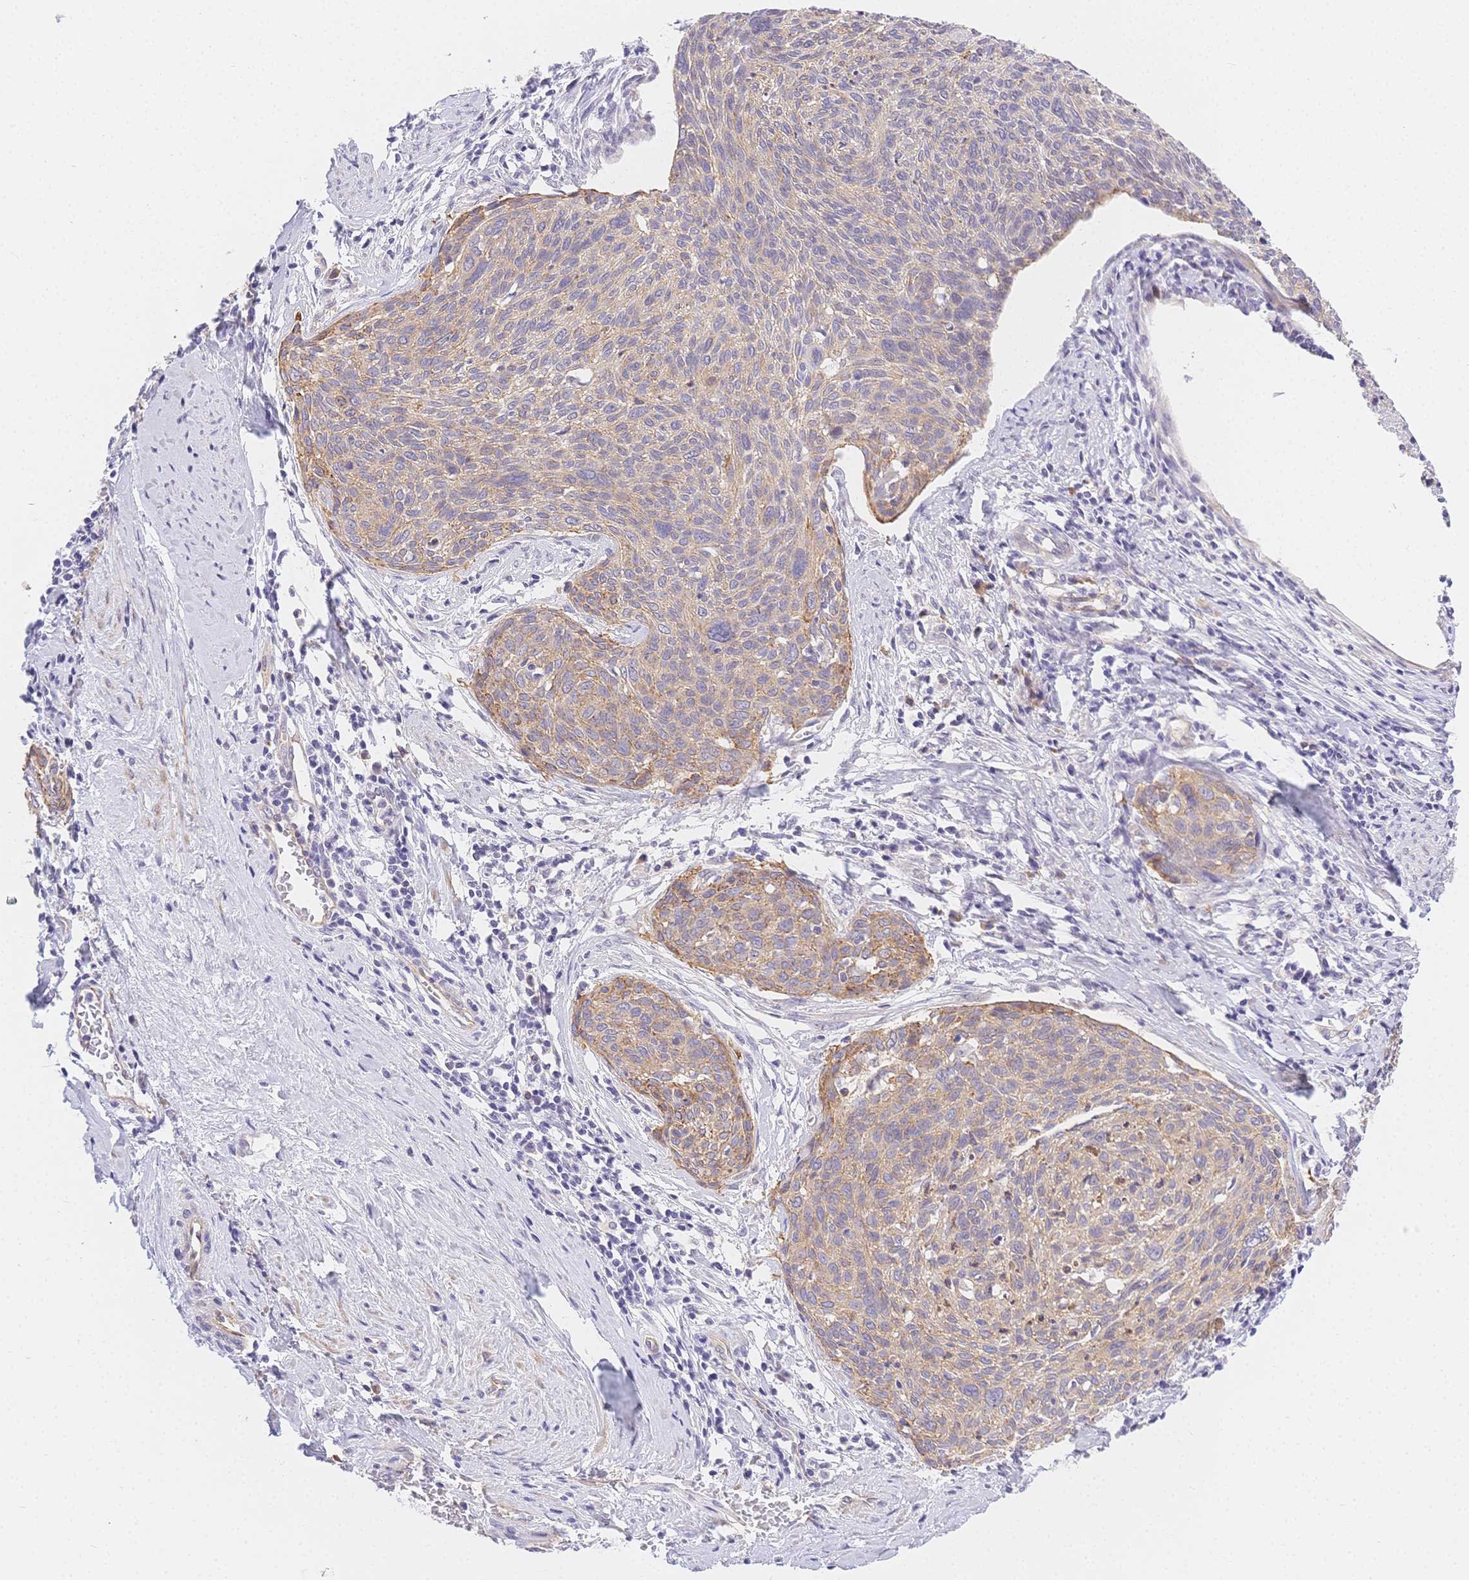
{"staining": {"intensity": "moderate", "quantity": "<25%", "location": "cytoplasmic/membranous"}, "tissue": "cervical cancer", "cell_type": "Tumor cells", "image_type": "cancer", "snomed": [{"axis": "morphology", "description": "Squamous cell carcinoma, NOS"}, {"axis": "topography", "description": "Cervix"}], "caption": "Protein expression analysis of cervical cancer (squamous cell carcinoma) displays moderate cytoplasmic/membranous staining in about <25% of tumor cells.", "gene": "CSN1S1", "patient": {"sex": "female", "age": 49}}